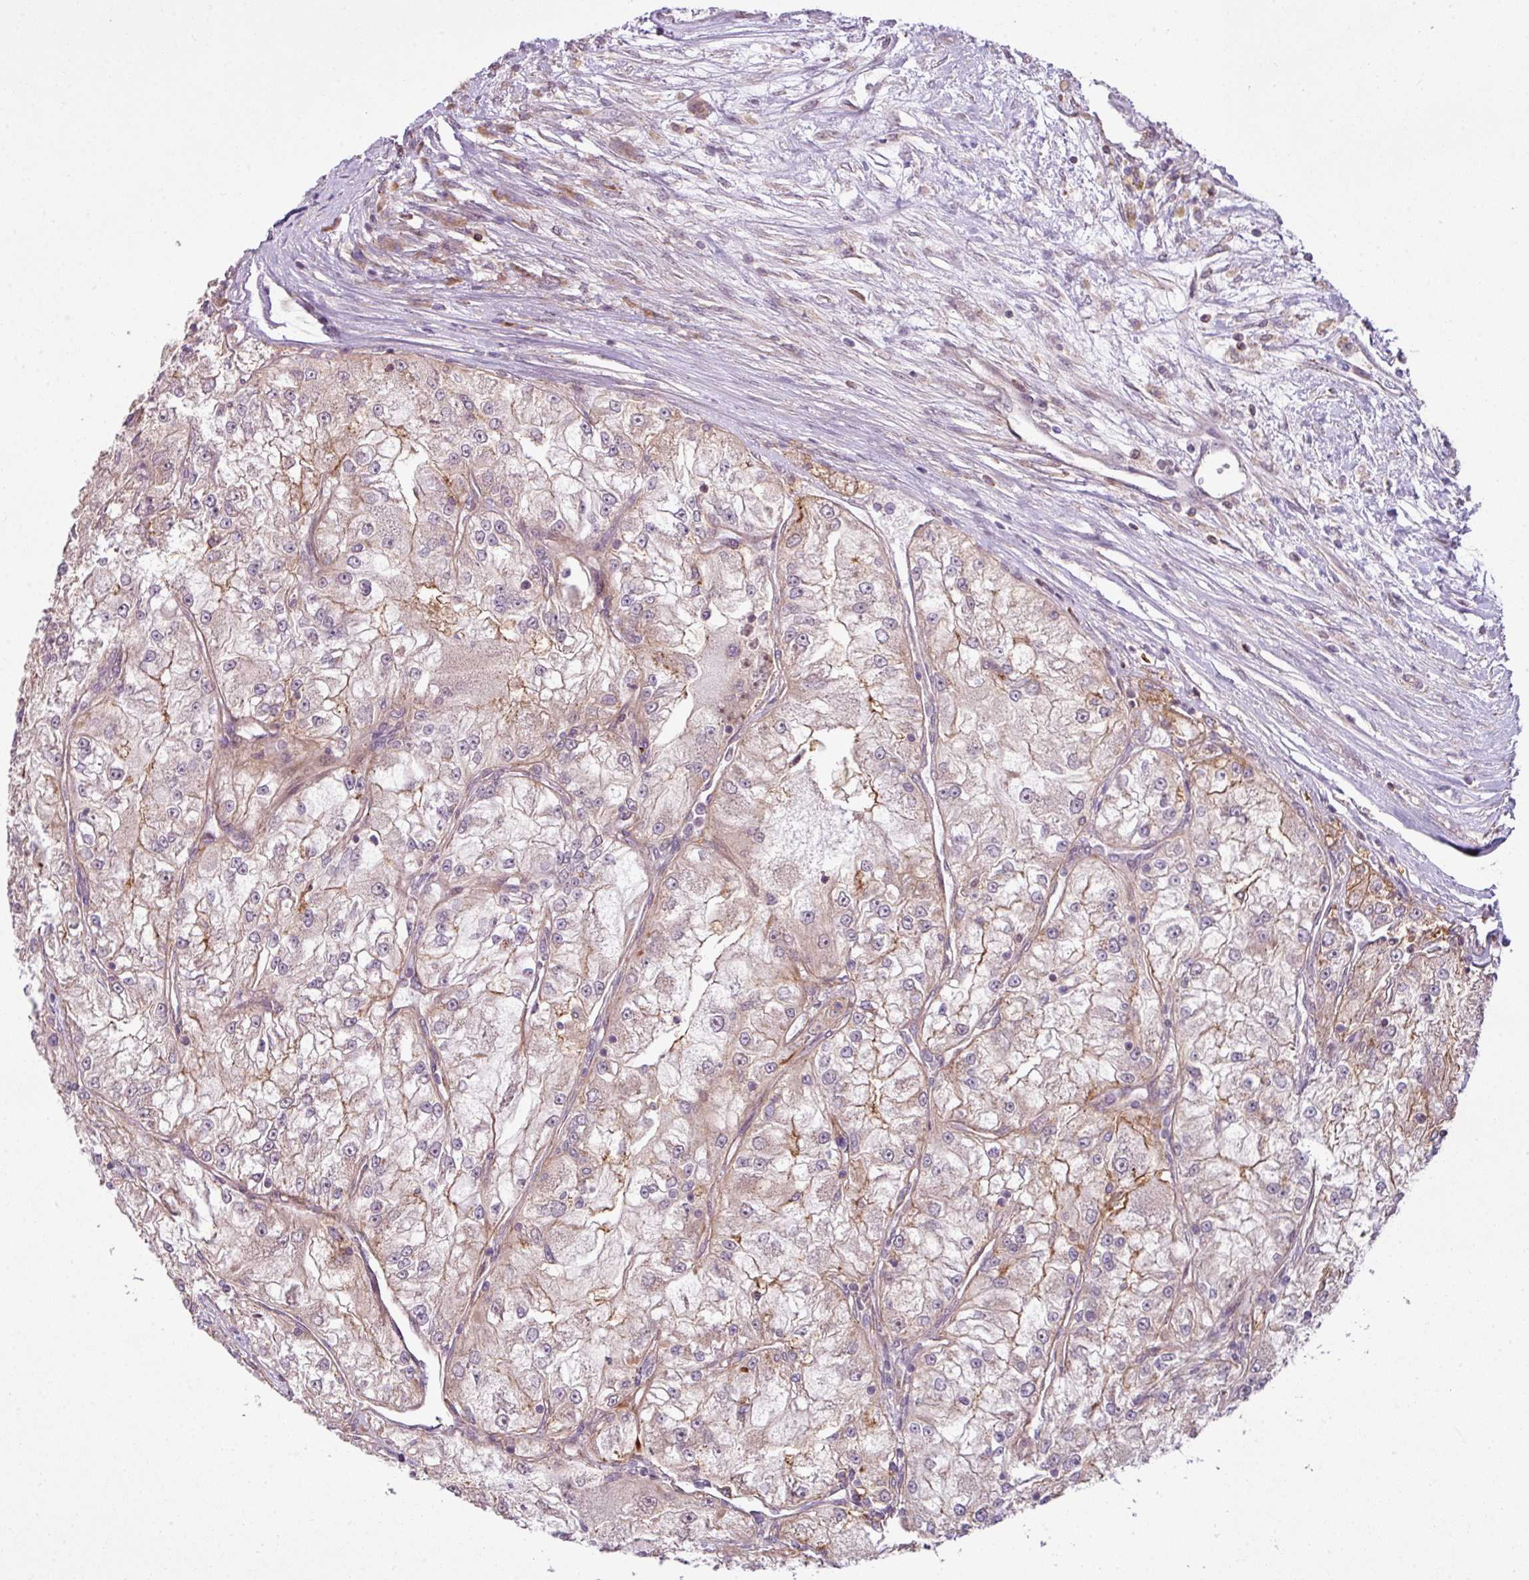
{"staining": {"intensity": "moderate", "quantity": "<25%", "location": "cytoplasmic/membranous"}, "tissue": "renal cancer", "cell_type": "Tumor cells", "image_type": "cancer", "snomed": [{"axis": "morphology", "description": "Adenocarcinoma, NOS"}, {"axis": "topography", "description": "Kidney"}], "caption": "A brown stain shows moderate cytoplasmic/membranous expression of a protein in human renal adenocarcinoma tumor cells.", "gene": "ZC2HC1C", "patient": {"sex": "female", "age": 72}}